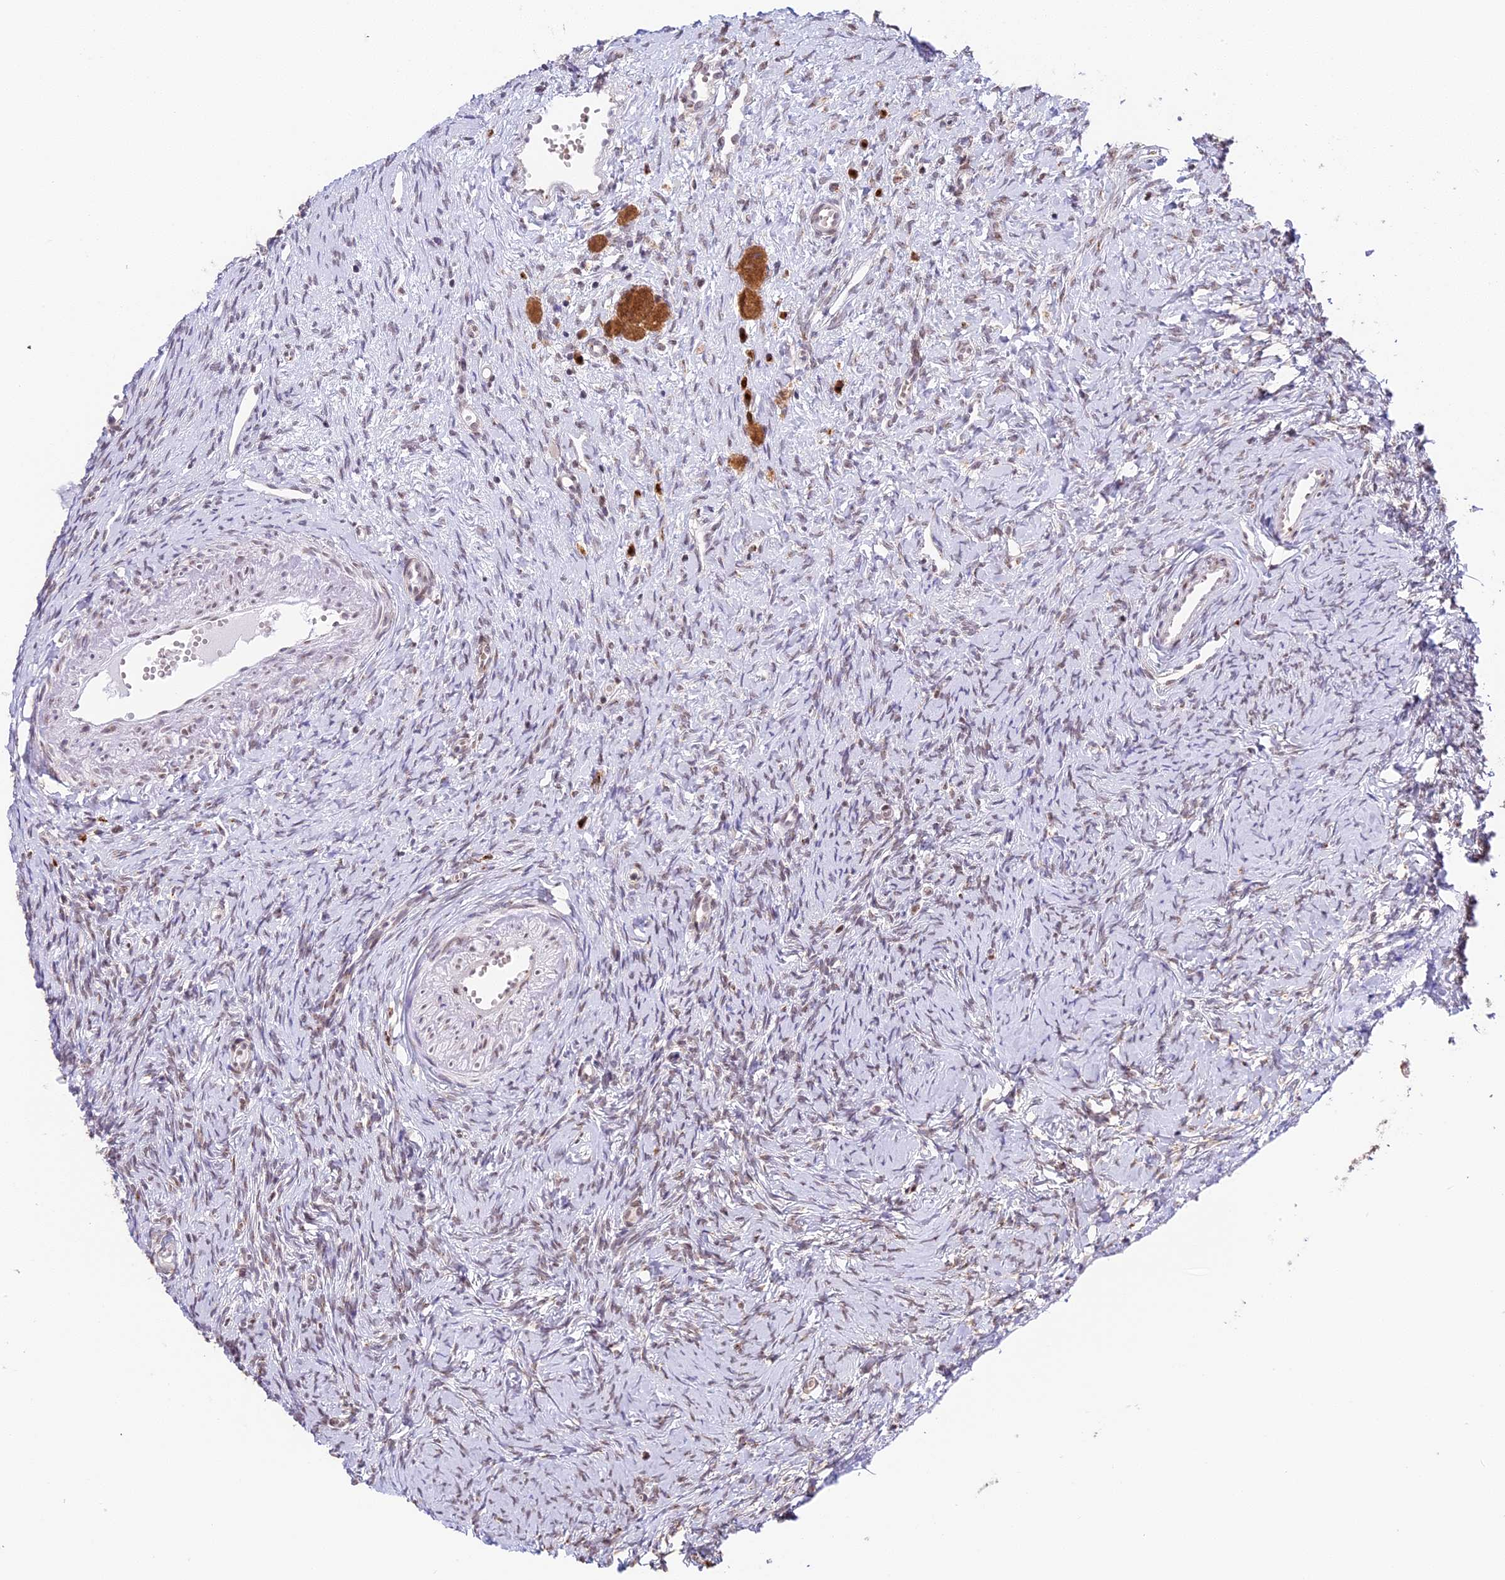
{"staining": {"intensity": "weak", "quantity": "25%-75%", "location": "nuclear"}, "tissue": "ovary", "cell_type": "Ovarian stroma cells", "image_type": "normal", "snomed": [{"axis": "morphology", "description": "Normal tissue, NOS"}, {"axis": "topography", "description": "Ovary"}], "caption": "Protein staining exhibits weak nuclear staining in approximately 25%-75% of ovarian stroma cells in unremarkable ovary. (DAB (3,3'-diaminobenzidine) IHC with brightfield microscopy, high magnification).", "gene": "HEATR5B", "patient": {"sex": "female", "age": 51}}